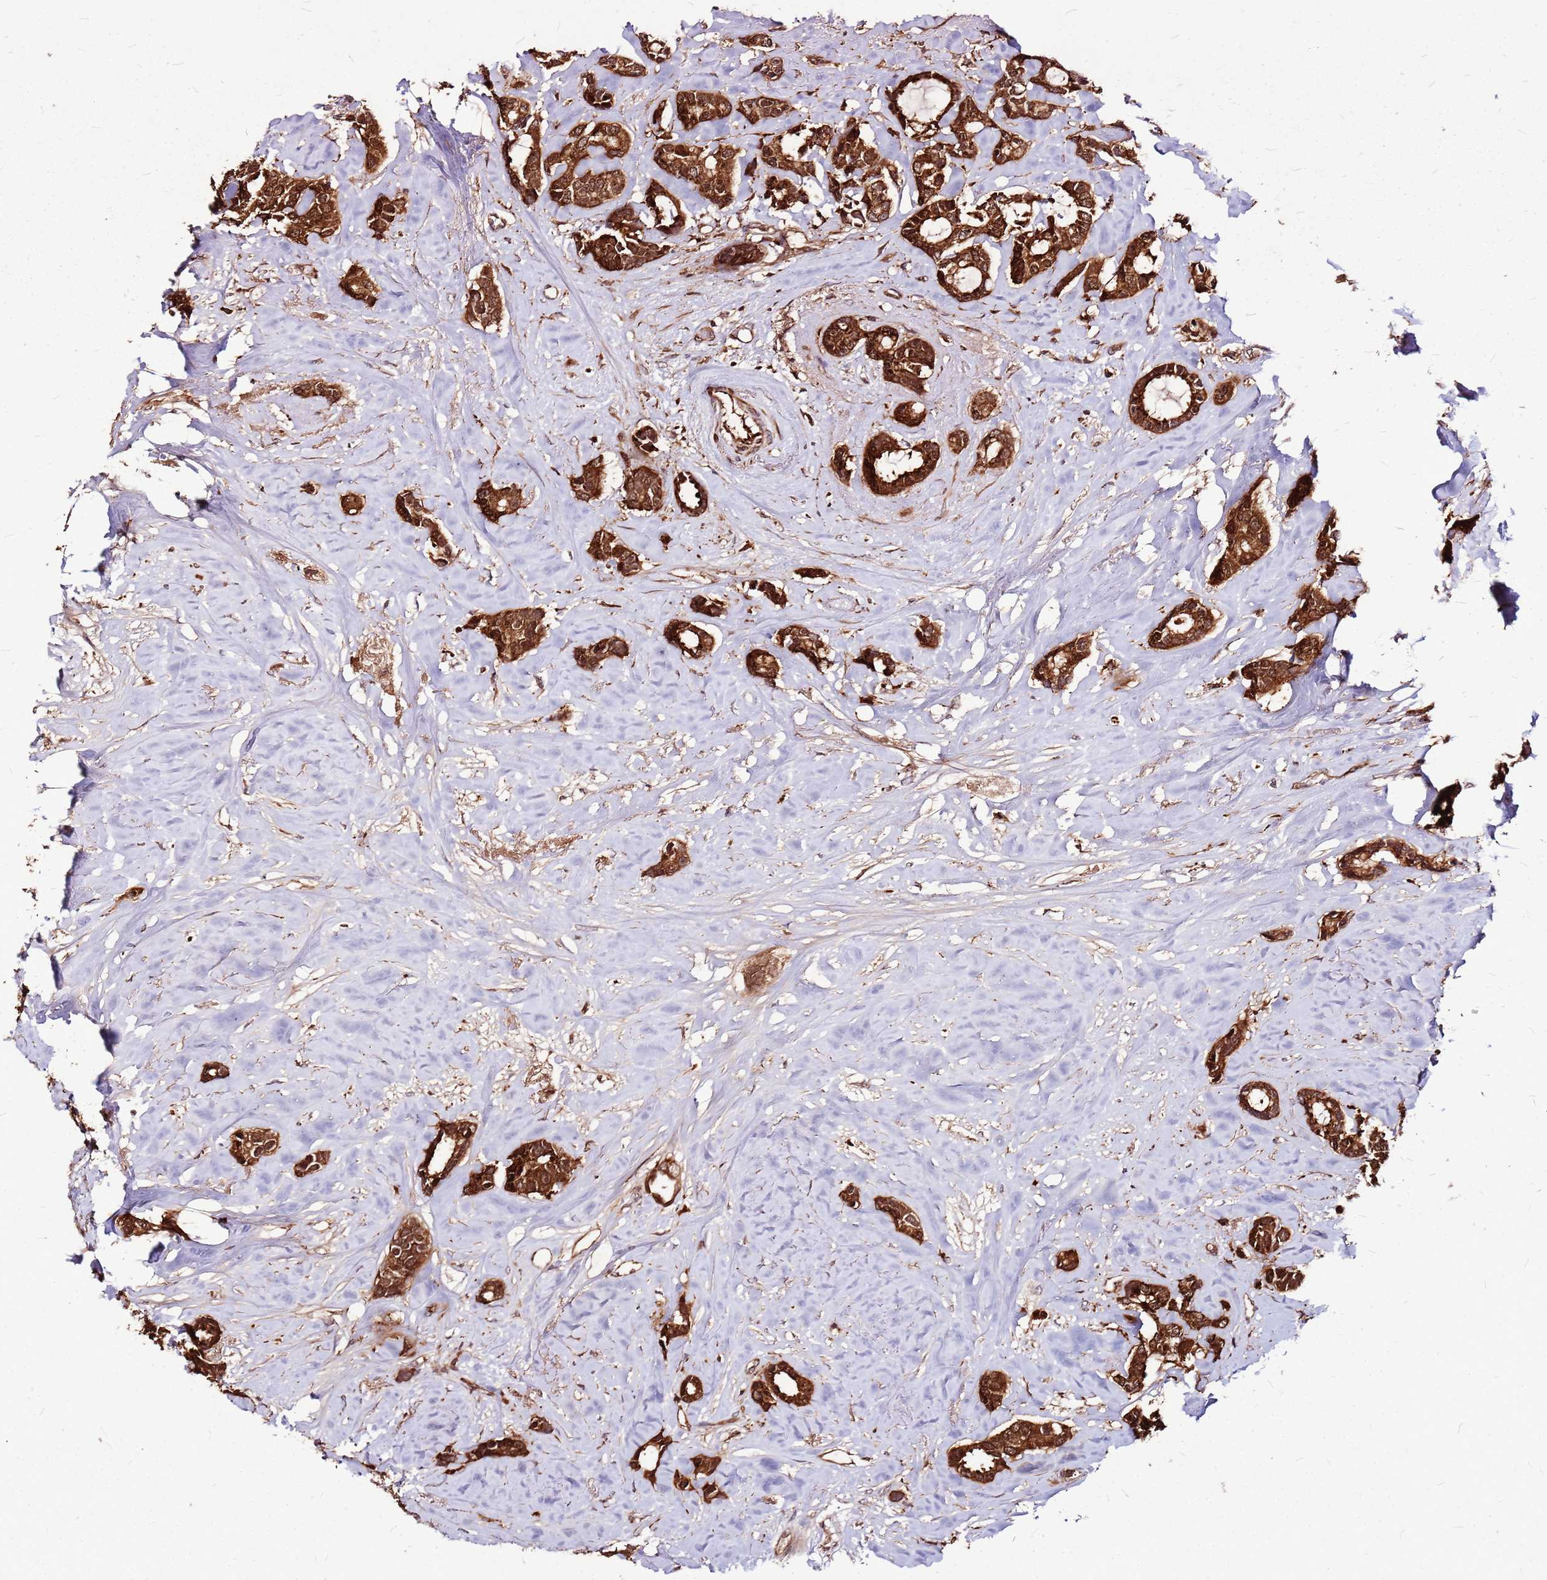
{"staining": {"intensity": "strong", "quantity": ">75%", "location": "cytoplasmic/membranous"}, "tissue": "breast cancer", "cell_type": "Tumor cells", "image_type": "cancer", "snomed": [{"axis": "morphology", "description": "Duct carcinoma"}, {"axis": "topography", "description": "Breast"}], "caption": "Tumor cells display high levels of strong cytoplasmic/membranous positivity in approximately >75% of cells in human breast cancer.", "gene": "LYPLAL1", "patient": {"sex": "female", "age": 87}}